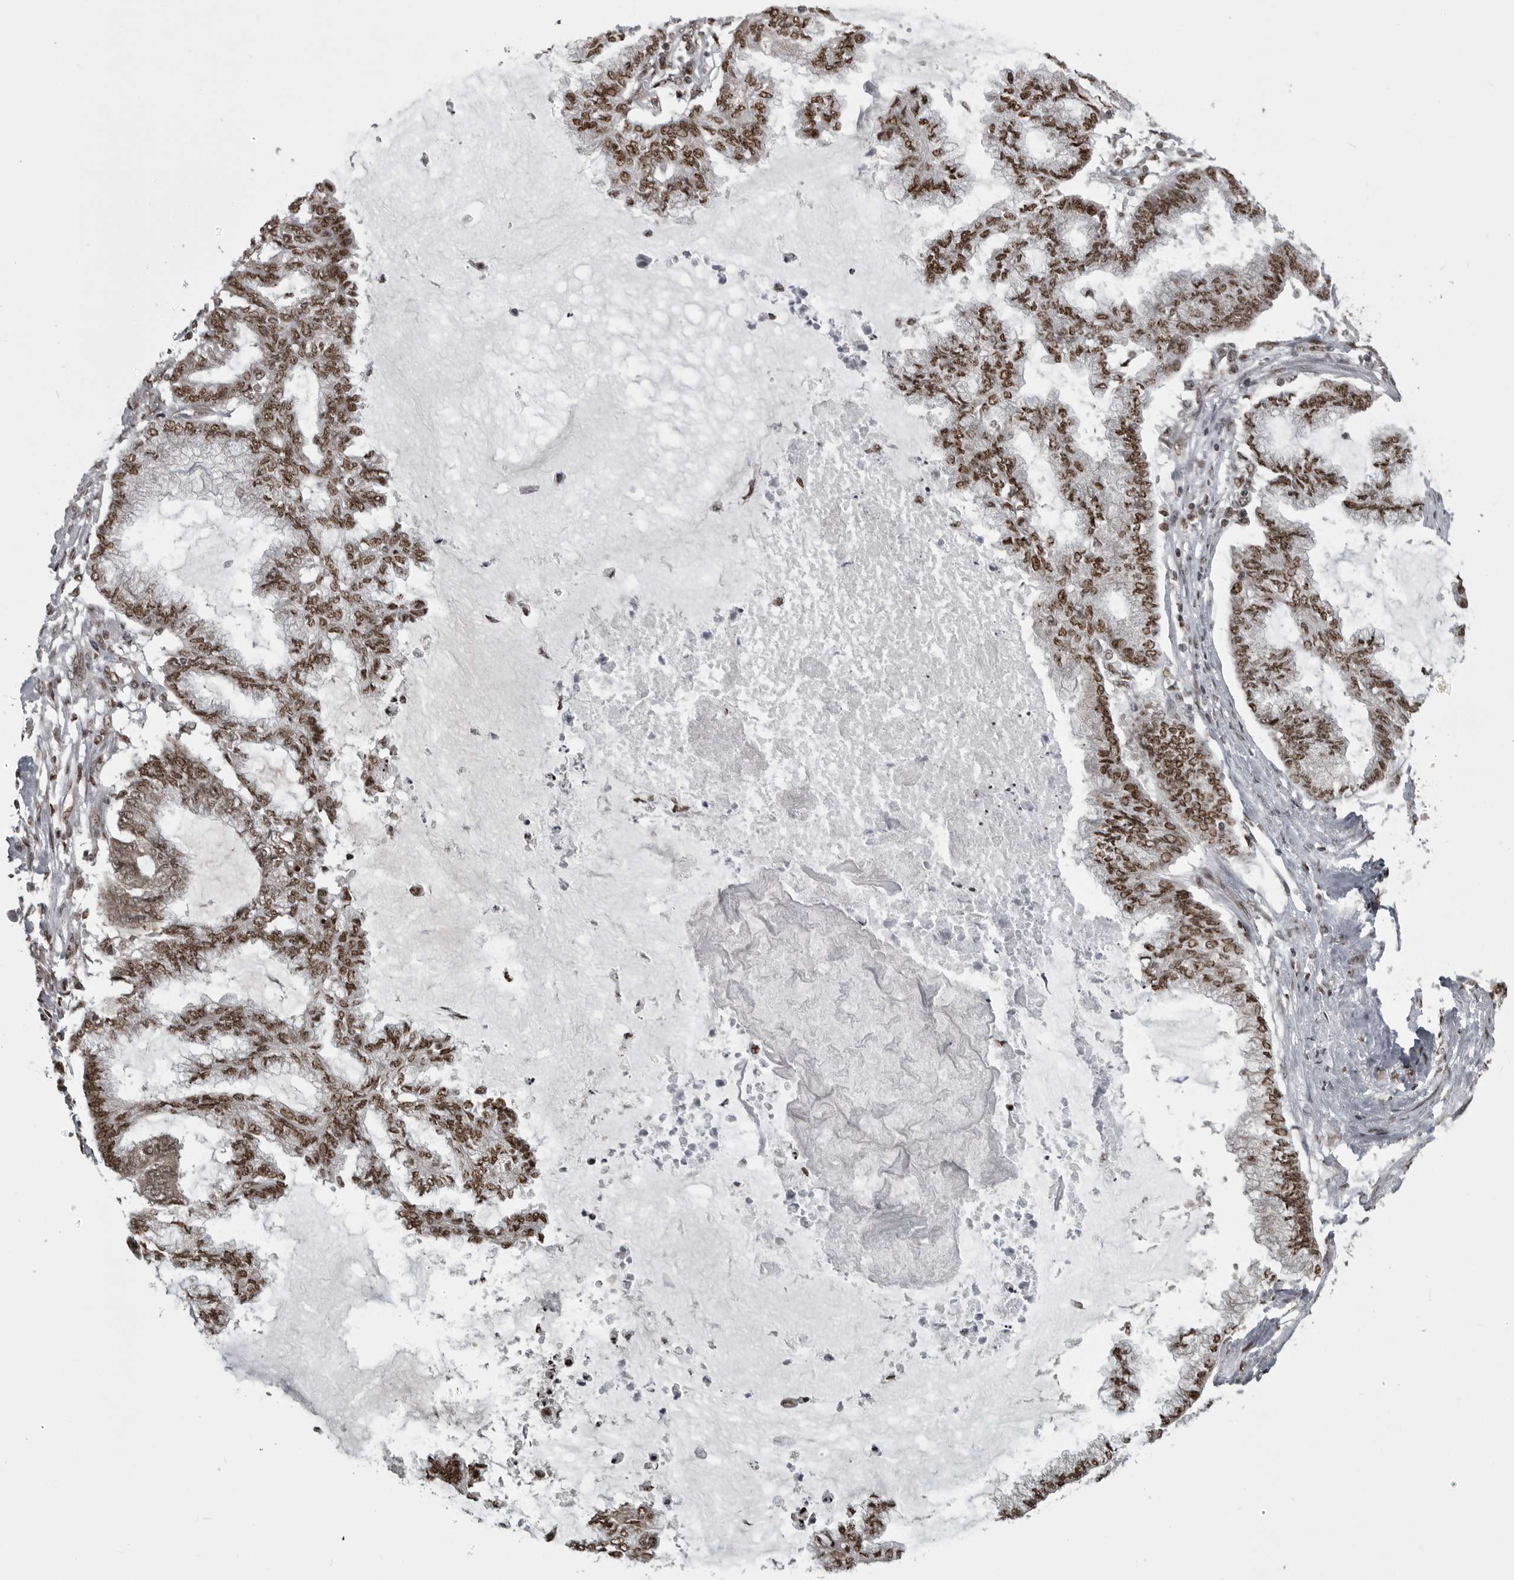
{"staining": {"intensity": "moderate", "quantity": ">75%", "location": "nuclear"}, "tissue": "endometrial cancer", "cell_type": "Tumor cells", "image_type": "cancer", "snomed": [{"axis": "morphology", "description": "Adenocarcinoma, NOS"}, {"axis": "topography", "description": "Endometrium"}], "caption": "Adenocarcinoma (endometrial) tissue reveals moderate nuclear expression in about >75% of tumor cells", "gene": "YAF2", "patient": {"sex": "female", "age": 86}}